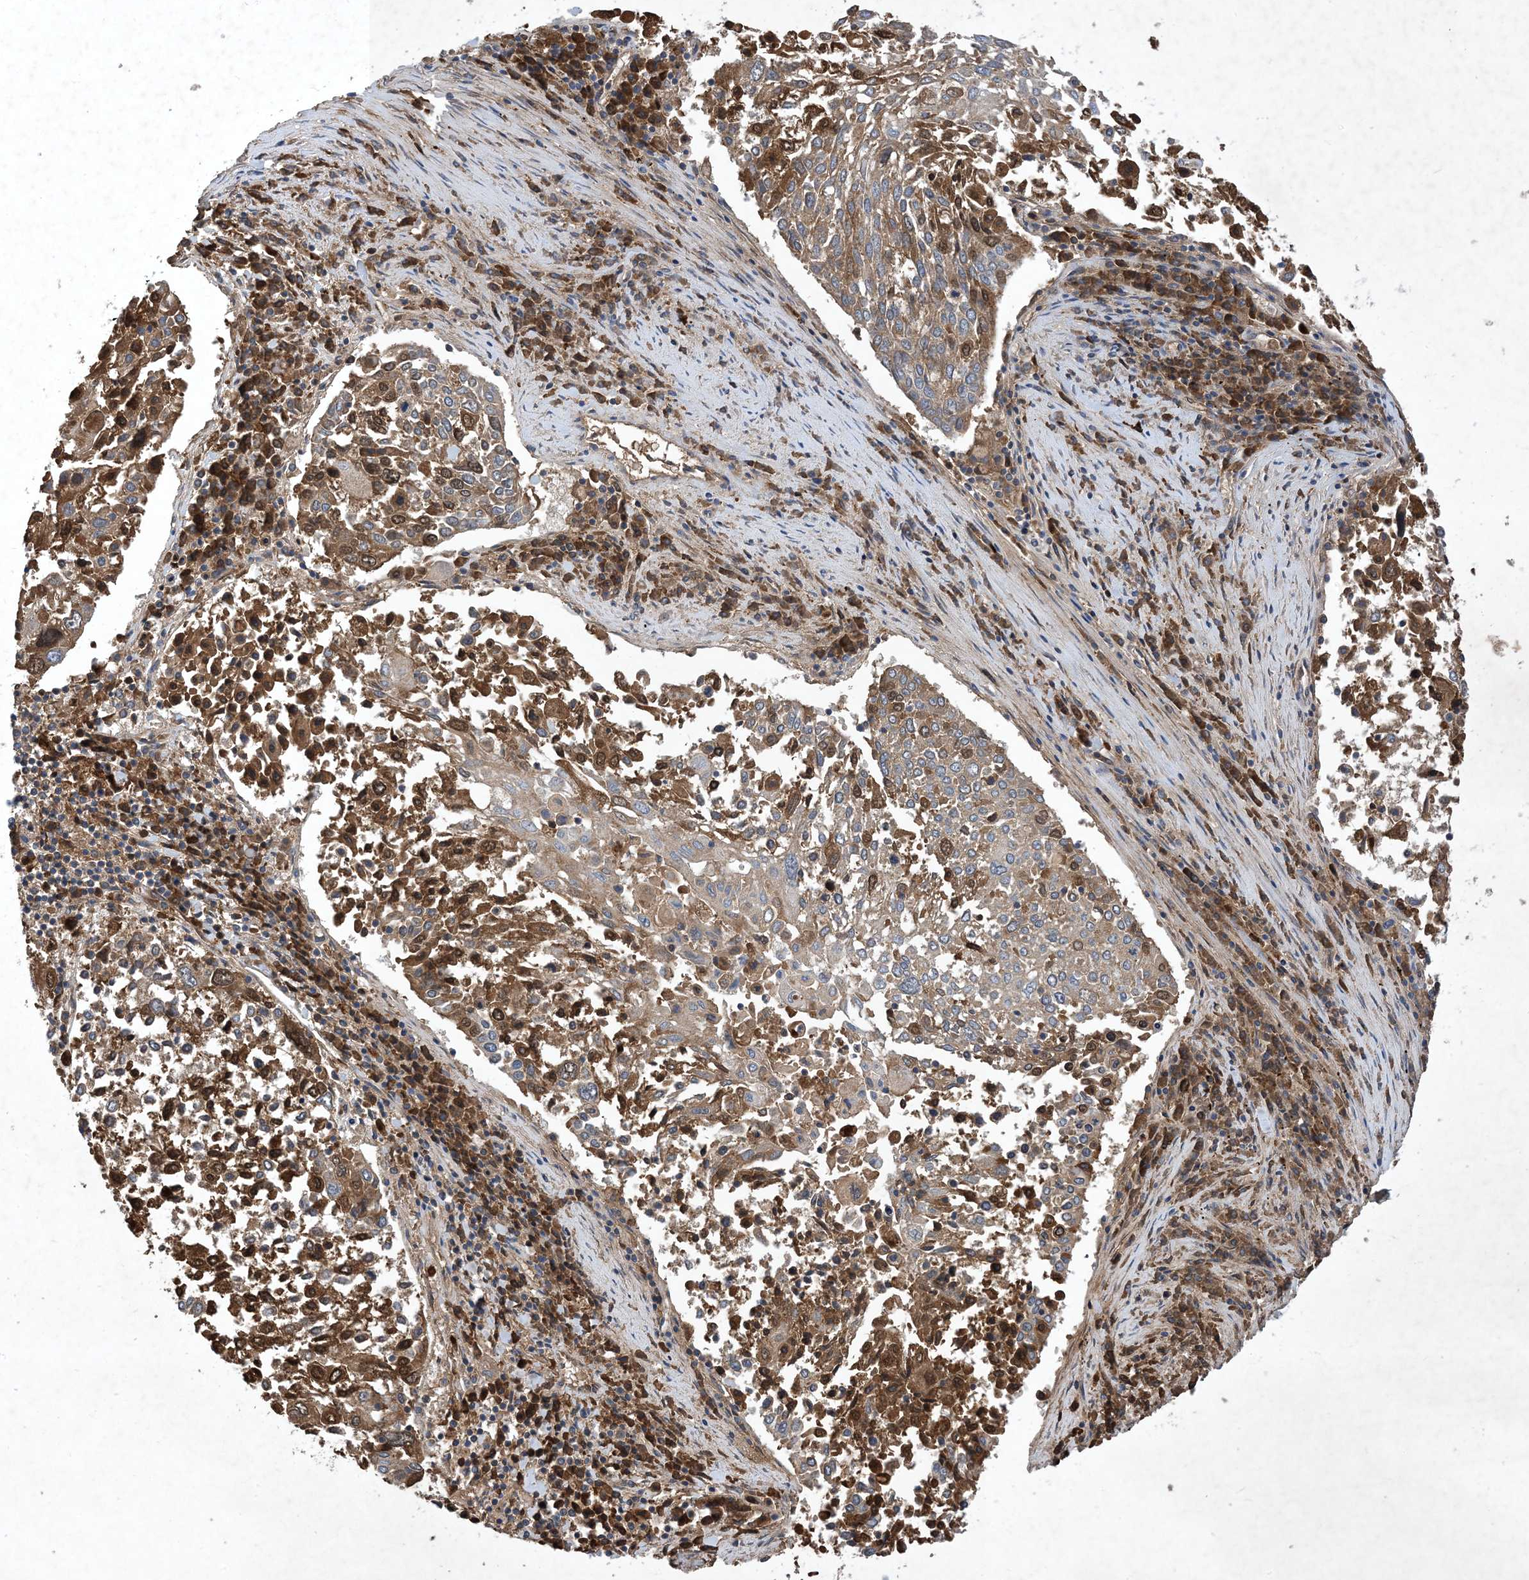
{"staining": {"intensity": "strong", "quantity": "<25%", "location": "cytoplasmic/membranous,nuclear"}, "tissue": "lung cancer", "cell_type": "Tumor cells", "image_type": "cancer", "snomed": [{"axis": "morphology", "description": "Squamous cell carcinoma, NOS"}, {"axis": "topography", "description": "Lung"}], "caption": "Tumor cells show medium levels of strong cytoplasmic/membranous and nuclear positivity in about <25% of cells in squamous cell carcinoma (lung).", "gene": "STK19", "patient": {"sex": "male", "age": 65}}